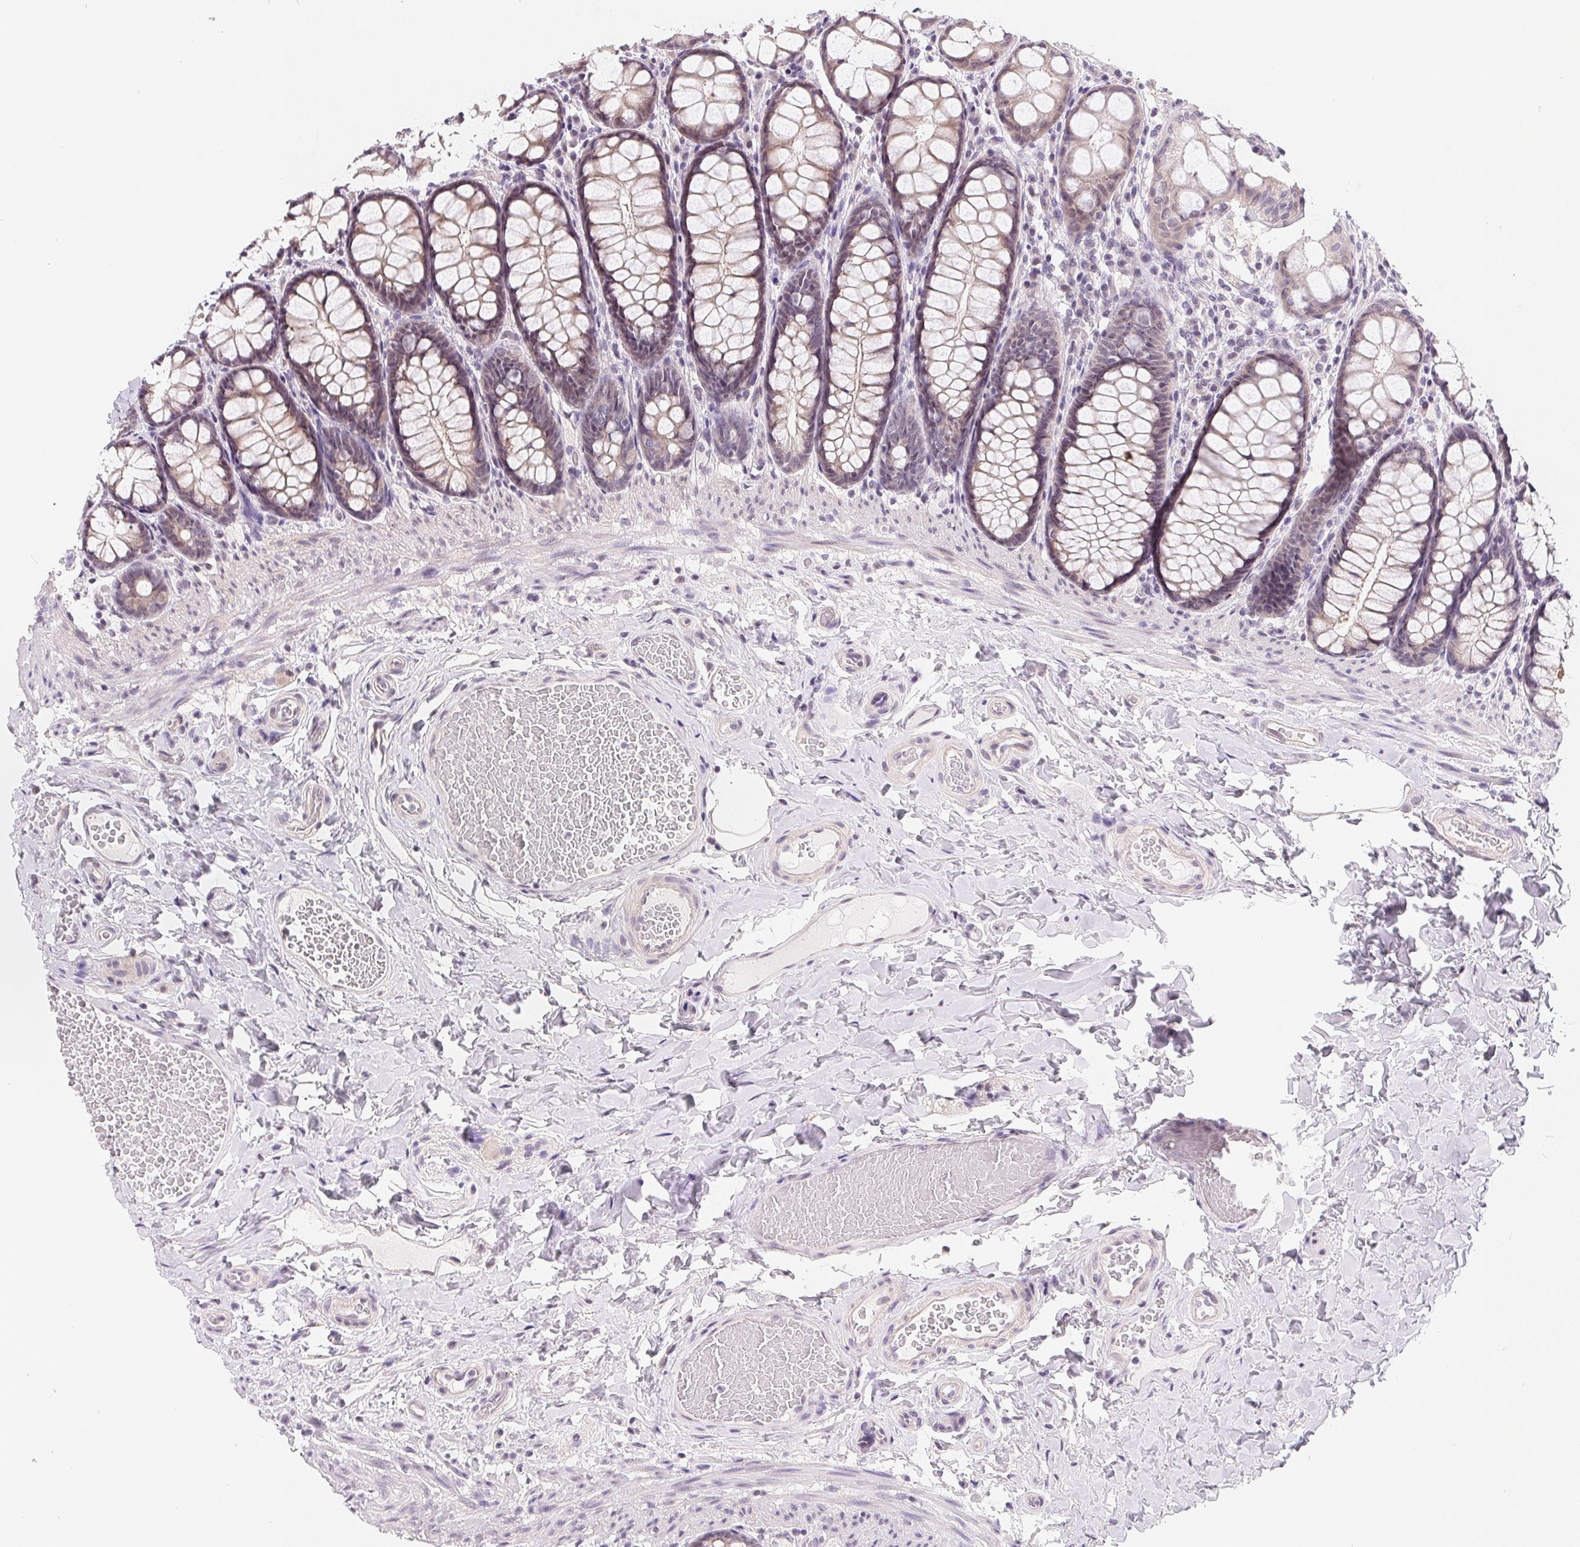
{"staining": {"intensity": "negative", "quantity": "none", "location": "none"}, "tissue": "colon", "cell_type": "Endothelial cells", "image_type": "normal", "snomed": [{"axis": "morphology", "description": "Normal tissue, NOS"}, {"axis": "topography", "description": "Colon"}], "caption": "Endothelial cells are negative for brown protein staining in benign colon.", "gene": "LCA5L", "patient": {"sex": "male", "age": 47}}